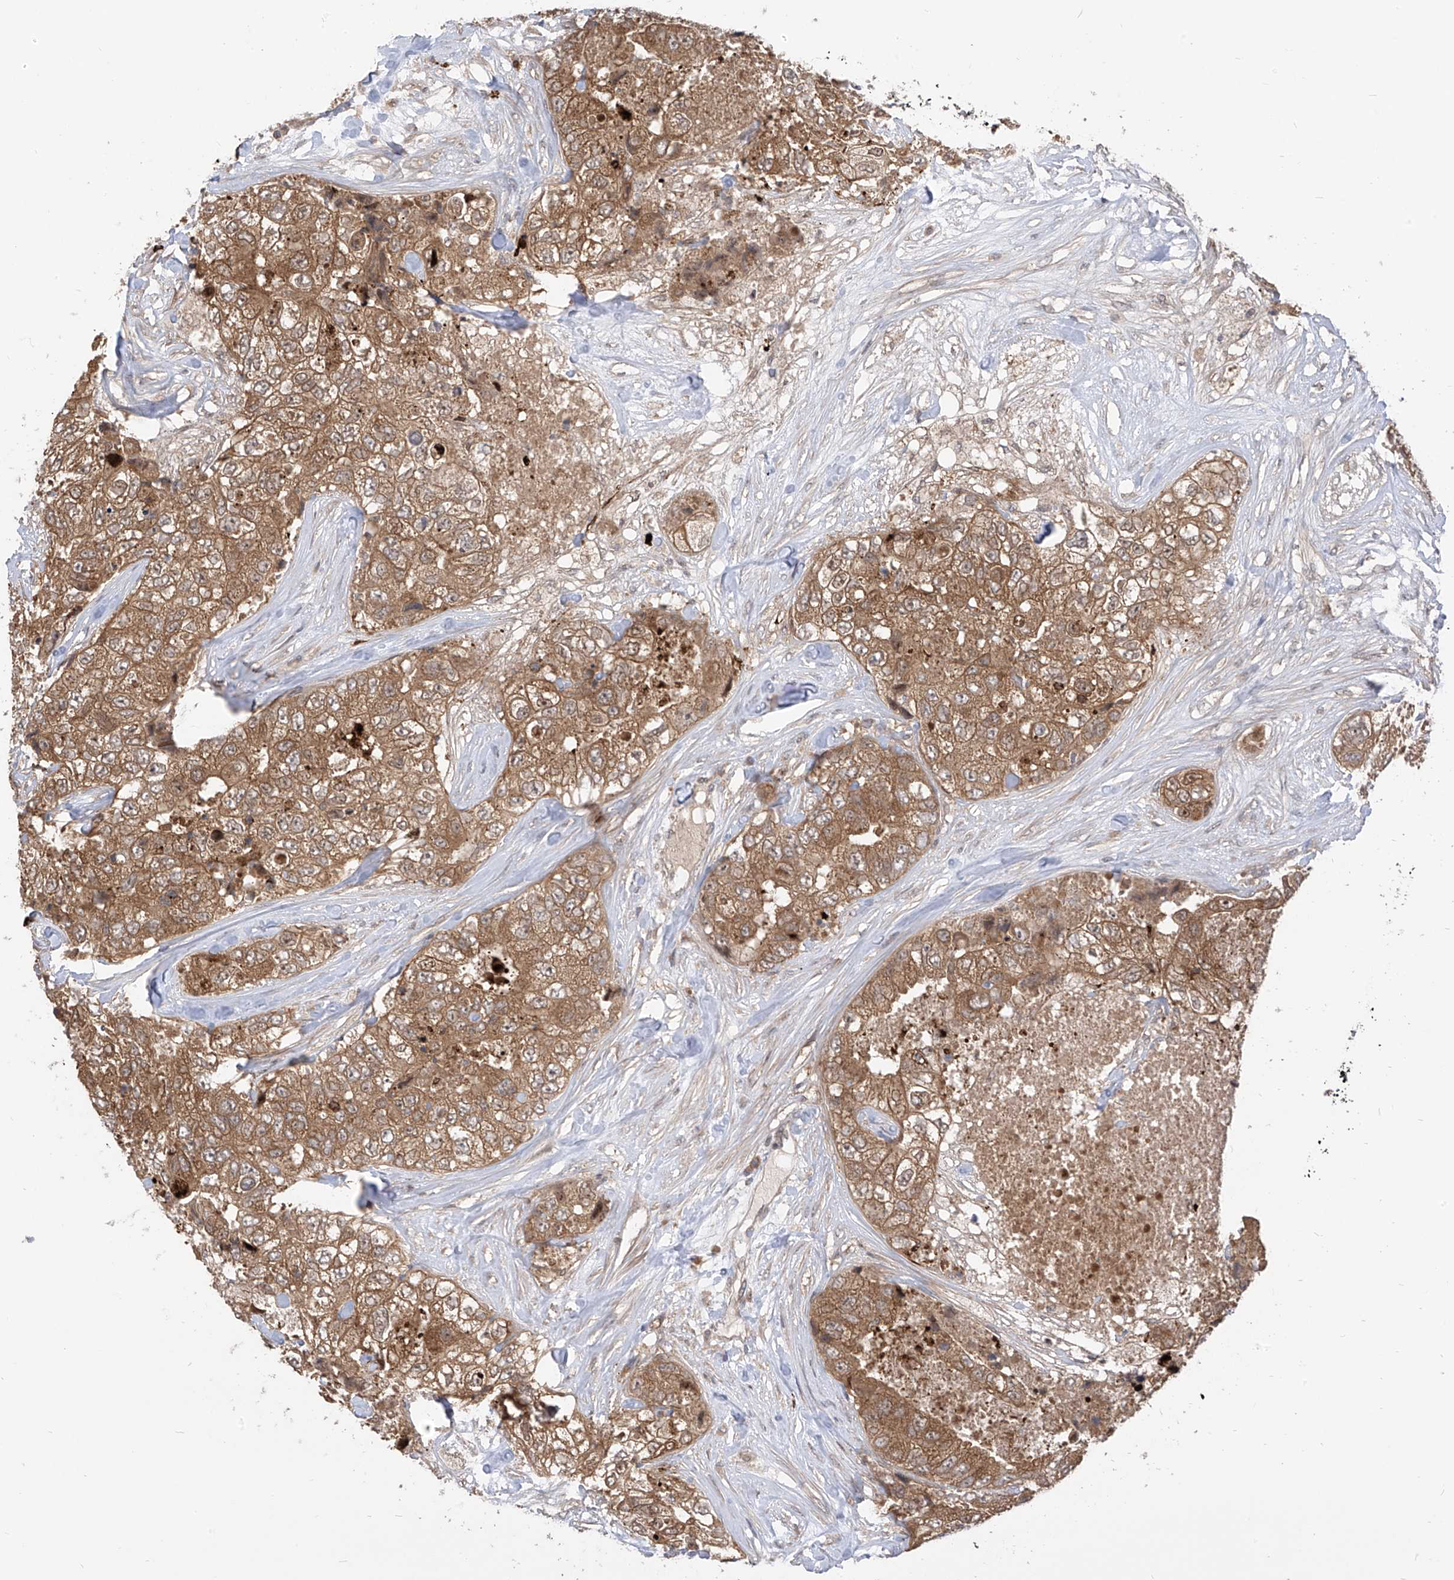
{"staining": {"intensity": "moderate", "quantity": ">75%", "location": "cytoplasmic/membranous"}, "tissue": "breast cancer", "cell_type": "Tumor cells", "image_type": "cancer", "snomed": [{"axis": "morphology", "description": "Duct carcinoma"}, {"axis": "topography", "description": "Breast"}], "caption": "There is medium levels of moderate cytoplasmic/membranous expression in tumor cells of breast cancer, as demonstrated by immunohistochemical staining (brown color).", "gene": "CNKSR1", "patient": {"sex": "female", "age": 62}}